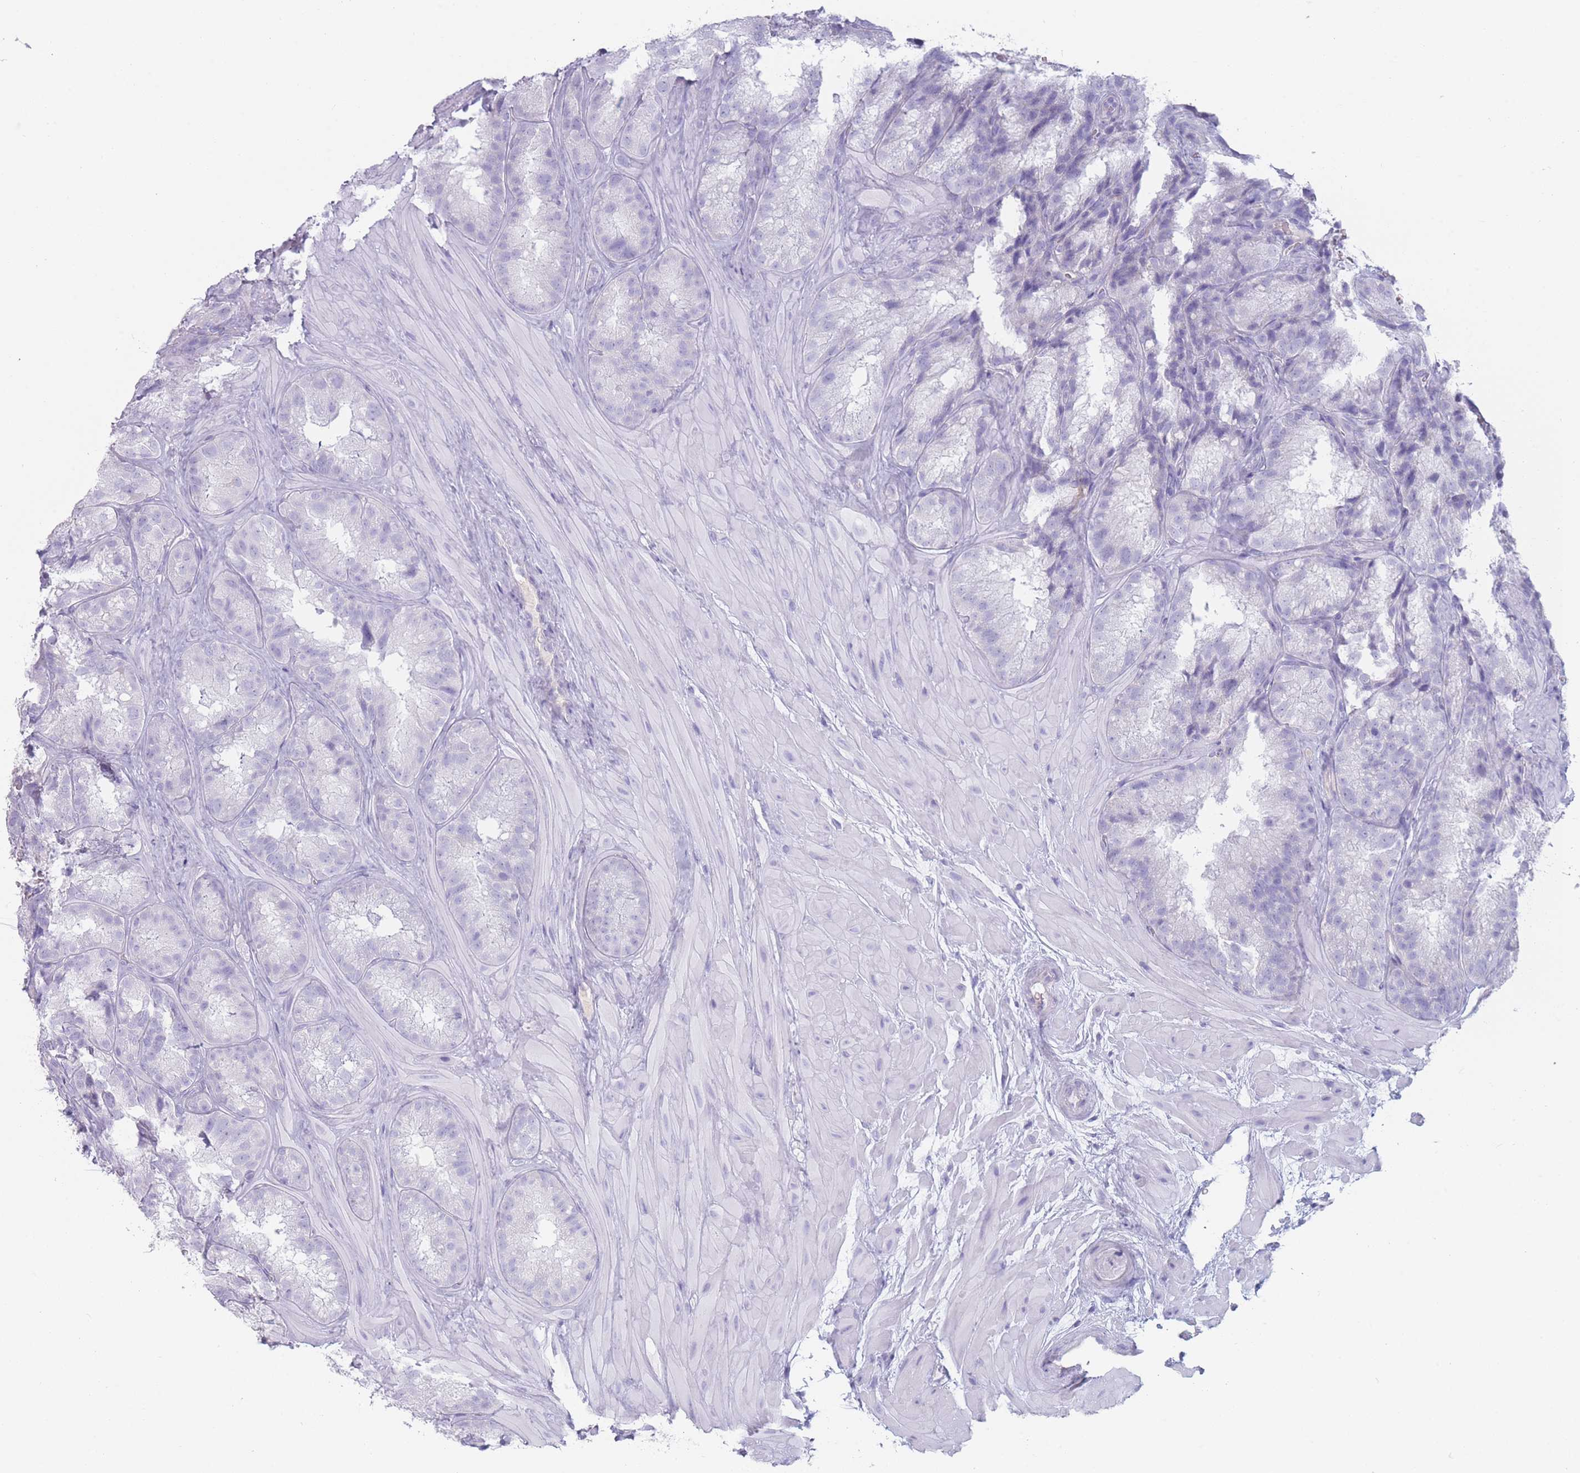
{"staining": {"intensity": "negative", "quantity": "none", "location": "none"}, "tissue": "seminal vesicle", "cell_type": "Glandular cells", "image_type": "normal", "snomed": [{"axis": "morphology", "description": "Normal tissue, NOS"}, {"axis": "topography", "description": "Seminal veicle"}], "caption": "Normal seminal vesicle was stained to show a protein in brown. There is no significant positivity in glandular cells.", "gene": "GPR12", "patient": {"sex": "male", "age": 58}}